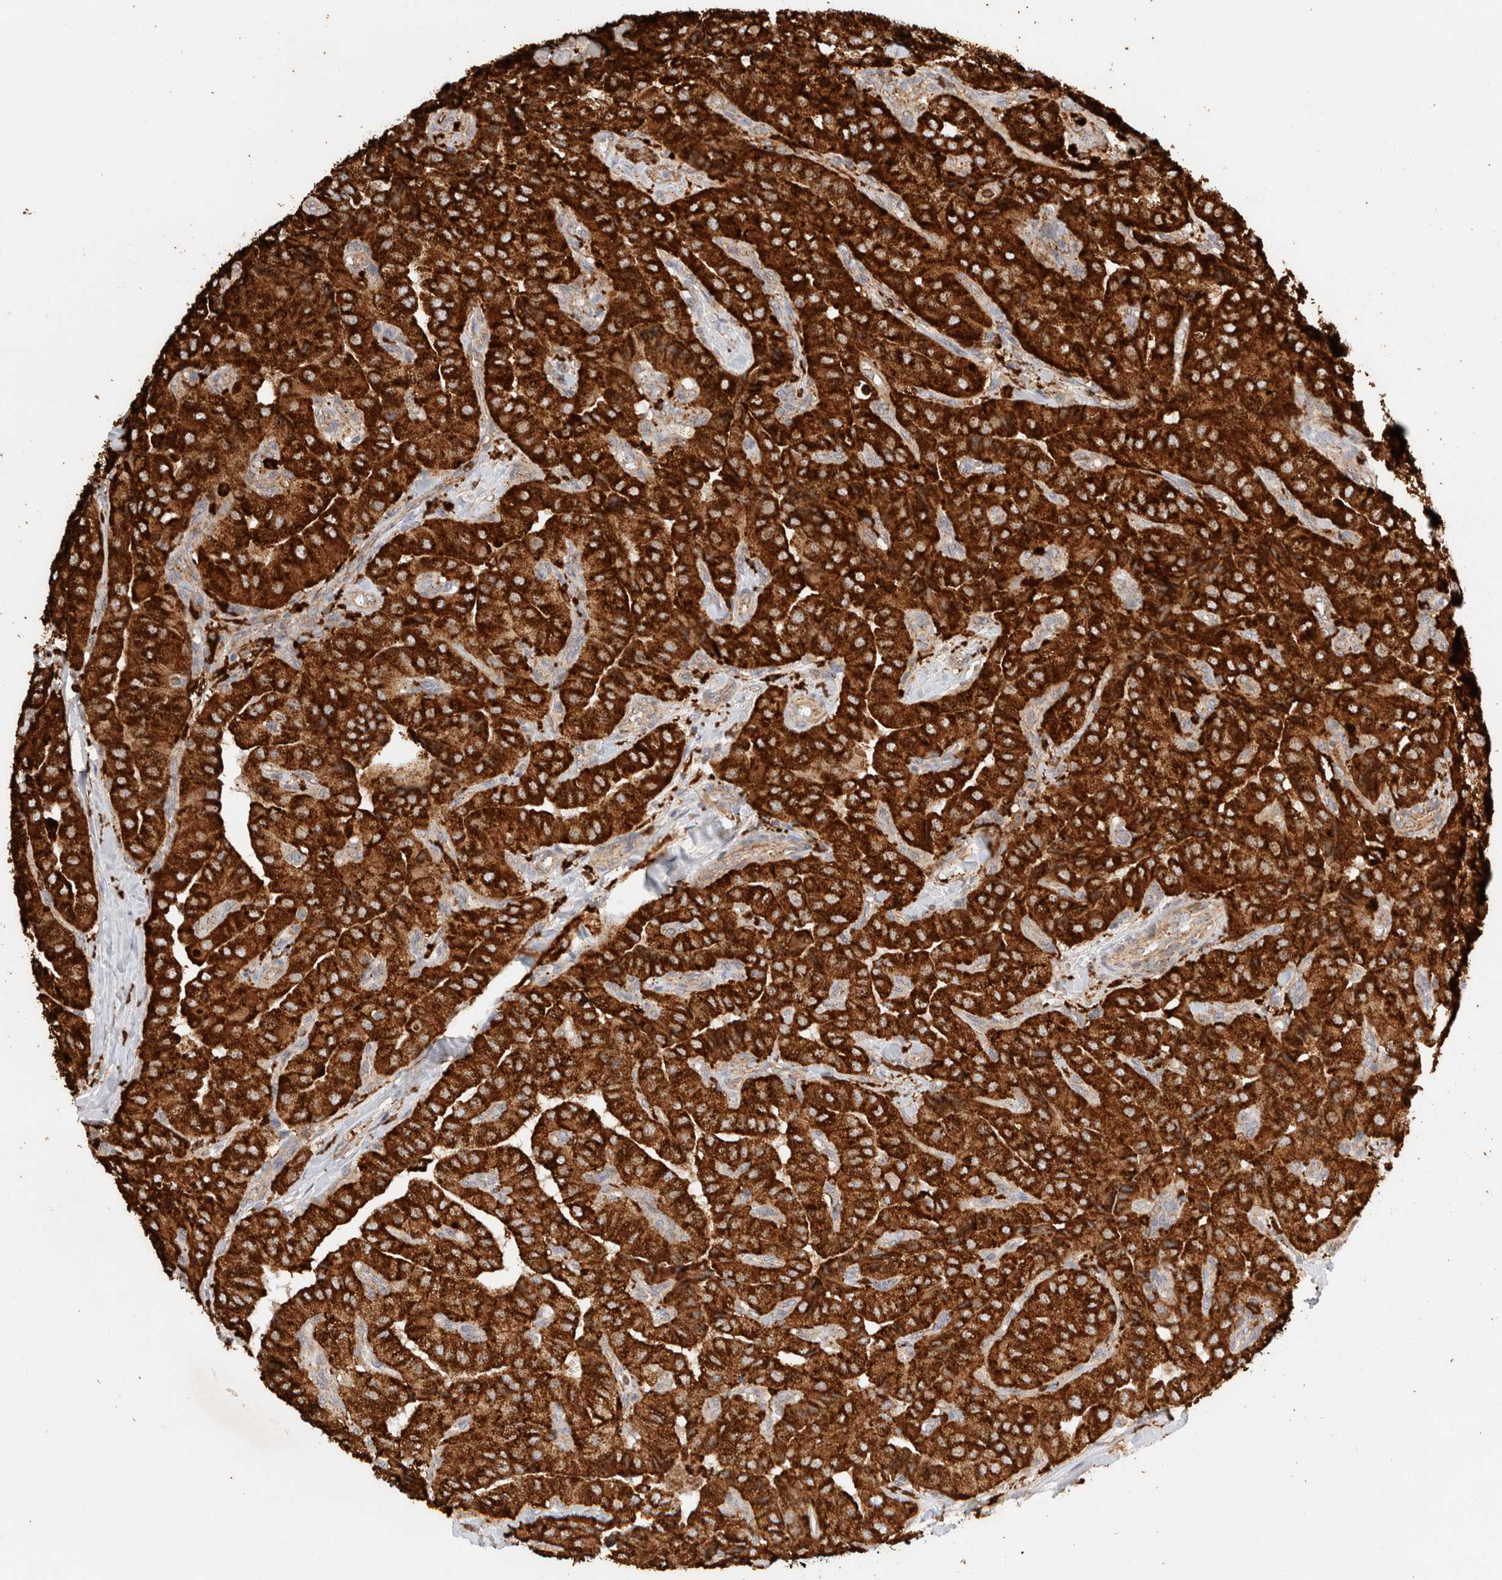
{"staining": {"intensity": "strong", "quantity": ">75%", "location": "cytoplasmic/membranous"}, "tissue": "thyroid cancer", "cell_type": "Tumor cells", "image_type": "cancer", "snomed": [{"axis": "morphology", "description": "Papillary adenocarcinoma, NOS"}, {"axis": "topography", "description": "Thyroid gland"}], "caption": "The photomicrograph exhibits staining of thyroid cancer, revealing strong cytoplasmic/membranous protein positivity (brown color) within tumor cells.", "gene": "RABEPK", "patient": {"sex": "female", "age": 59}}